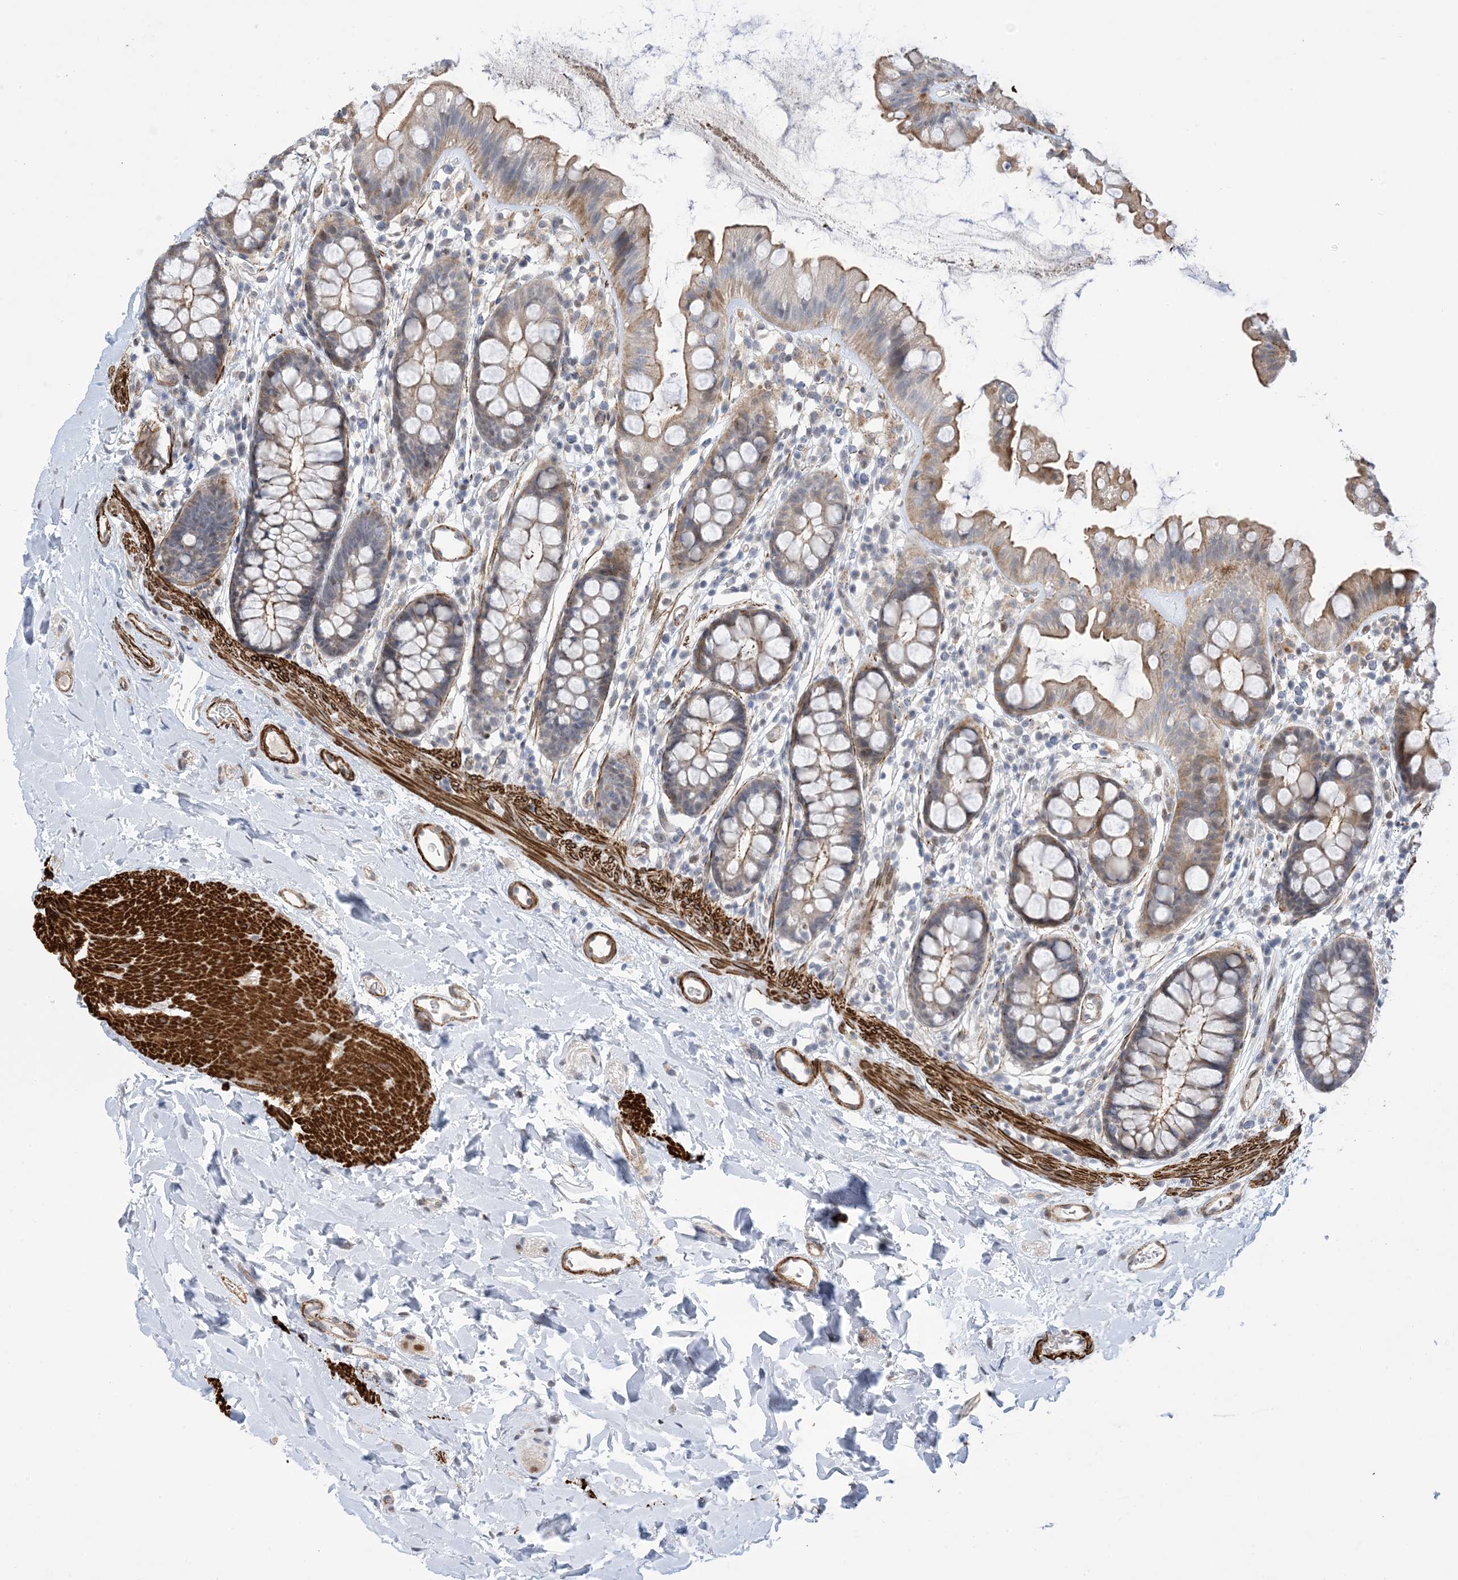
{"staining": {"intensity": "strong", "quantity": ">75%", "location": "cytoplasmic/membranous"}, "tissue": "colon", "cell_type": "Endothelial cells", "image_type": "normal", "snomed": [{"axis": "morphology", "description": "Normal tissue, NOS"}, {"axis": "topography", "description": "Colon"}], "caption": "Protein staining exhibits strong cytoplasmic/membranous staining in about >75% of endothelial cells in unremarkable colon. The staining is performed using DAB brown chromogen to label protein expression. The nuclei are counter-stained blue using hematoxylin.", "gene": "ZNF8", "patient": {"sex": "female", "age": 62}}